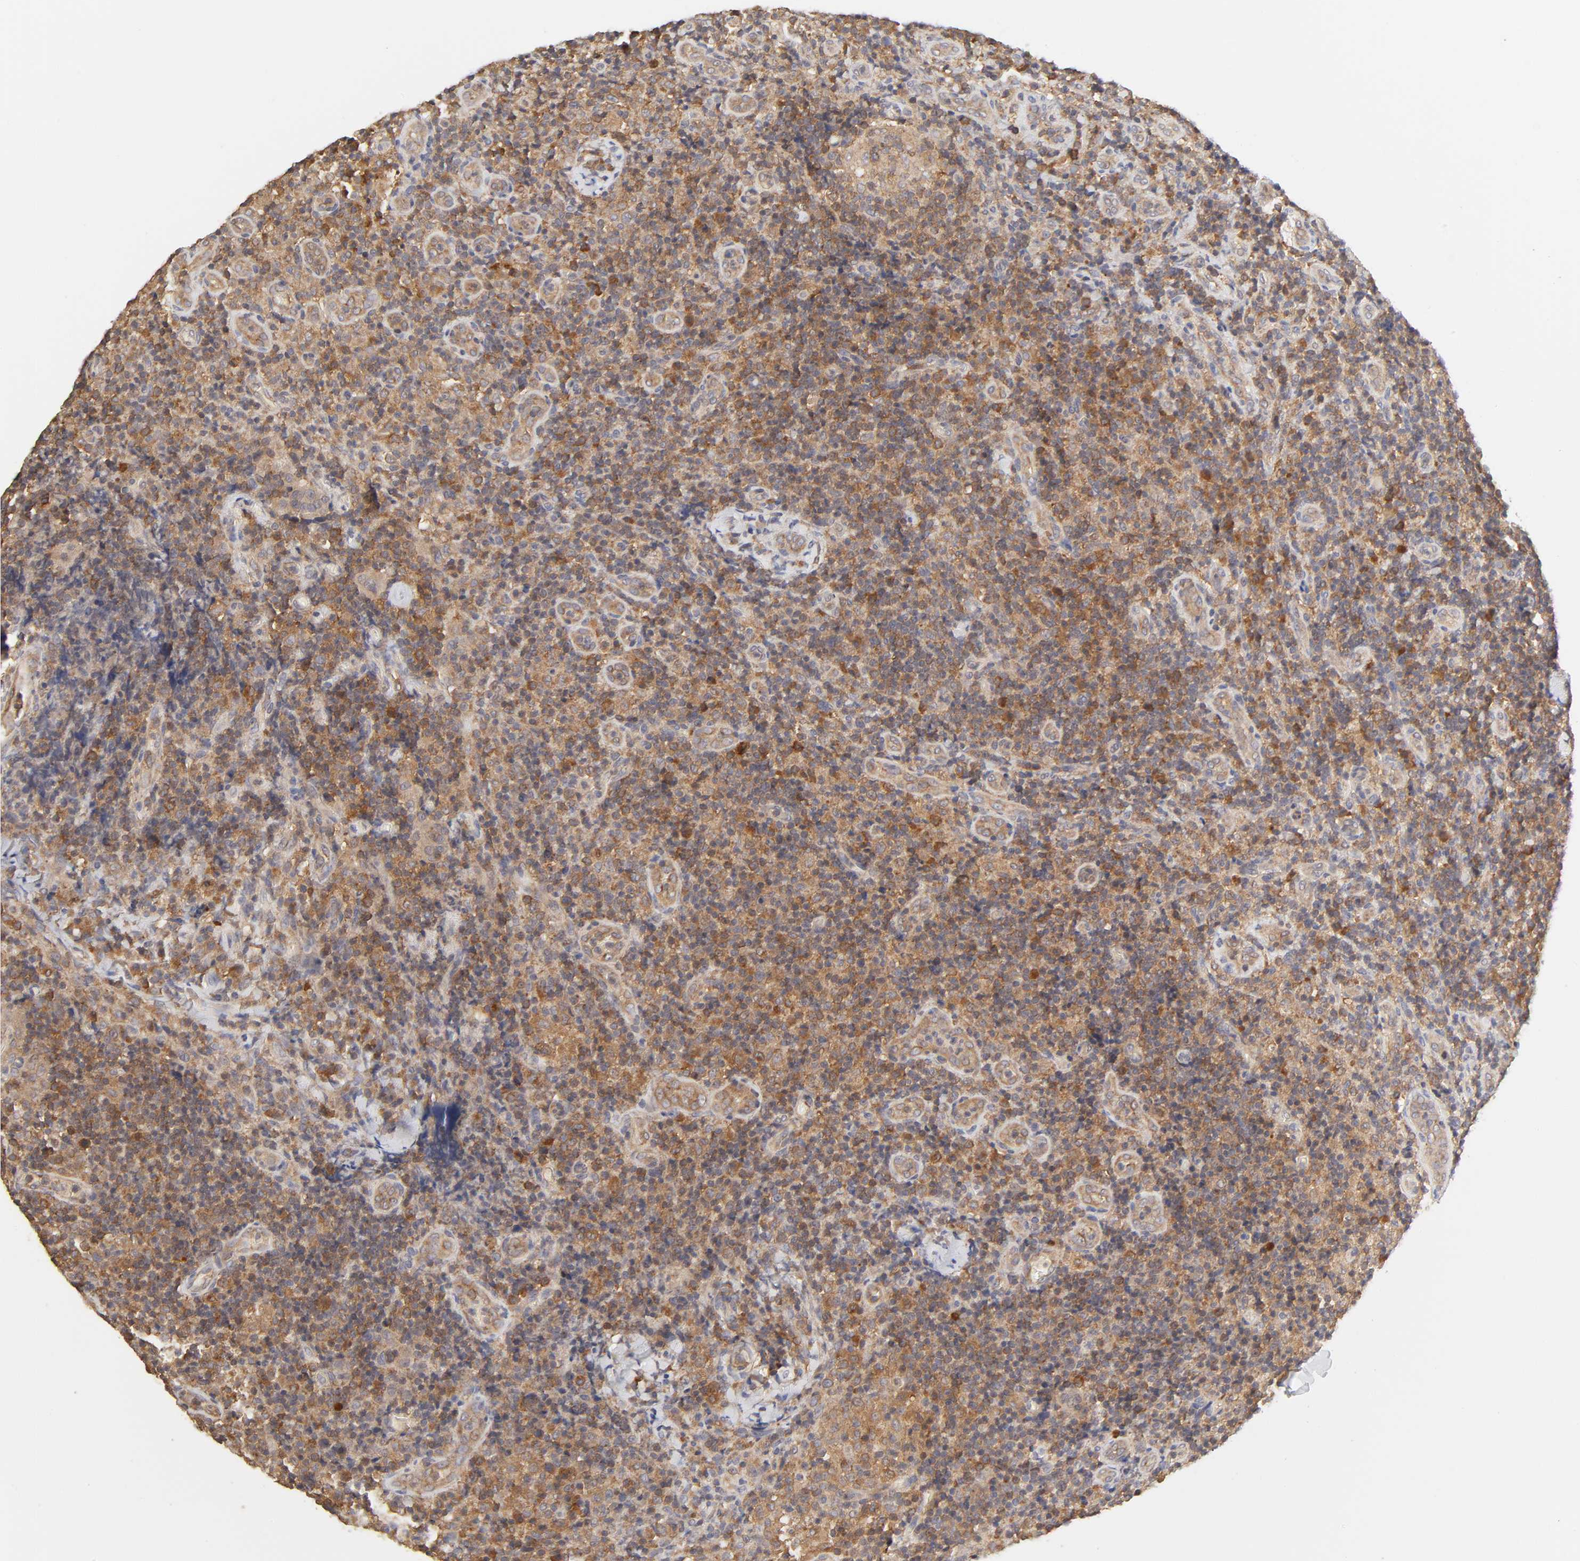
{"staining": {"intensity": "moderate", "quantity": "25%-75%", "location": "cytoplasmic/membranous"}, "tissue": "lymph node", "cell_type": "Germinal center cells", "image_type": "normal", "snomed": [{"axis": "morphology", "description": "Normal tissue, NOS"}, {"axis": "morphology", "description": "Inflammation, NOS"}, {"axis": "topography", "description": "Lymph node"}], "caption": "Germinal center cells display moderate cytoplasmic/membranous staining in approximately 25%-75% of cells in normal lymph node.", "gene": "AP1G2", "patient": {"sex": "male", "age": 46}}